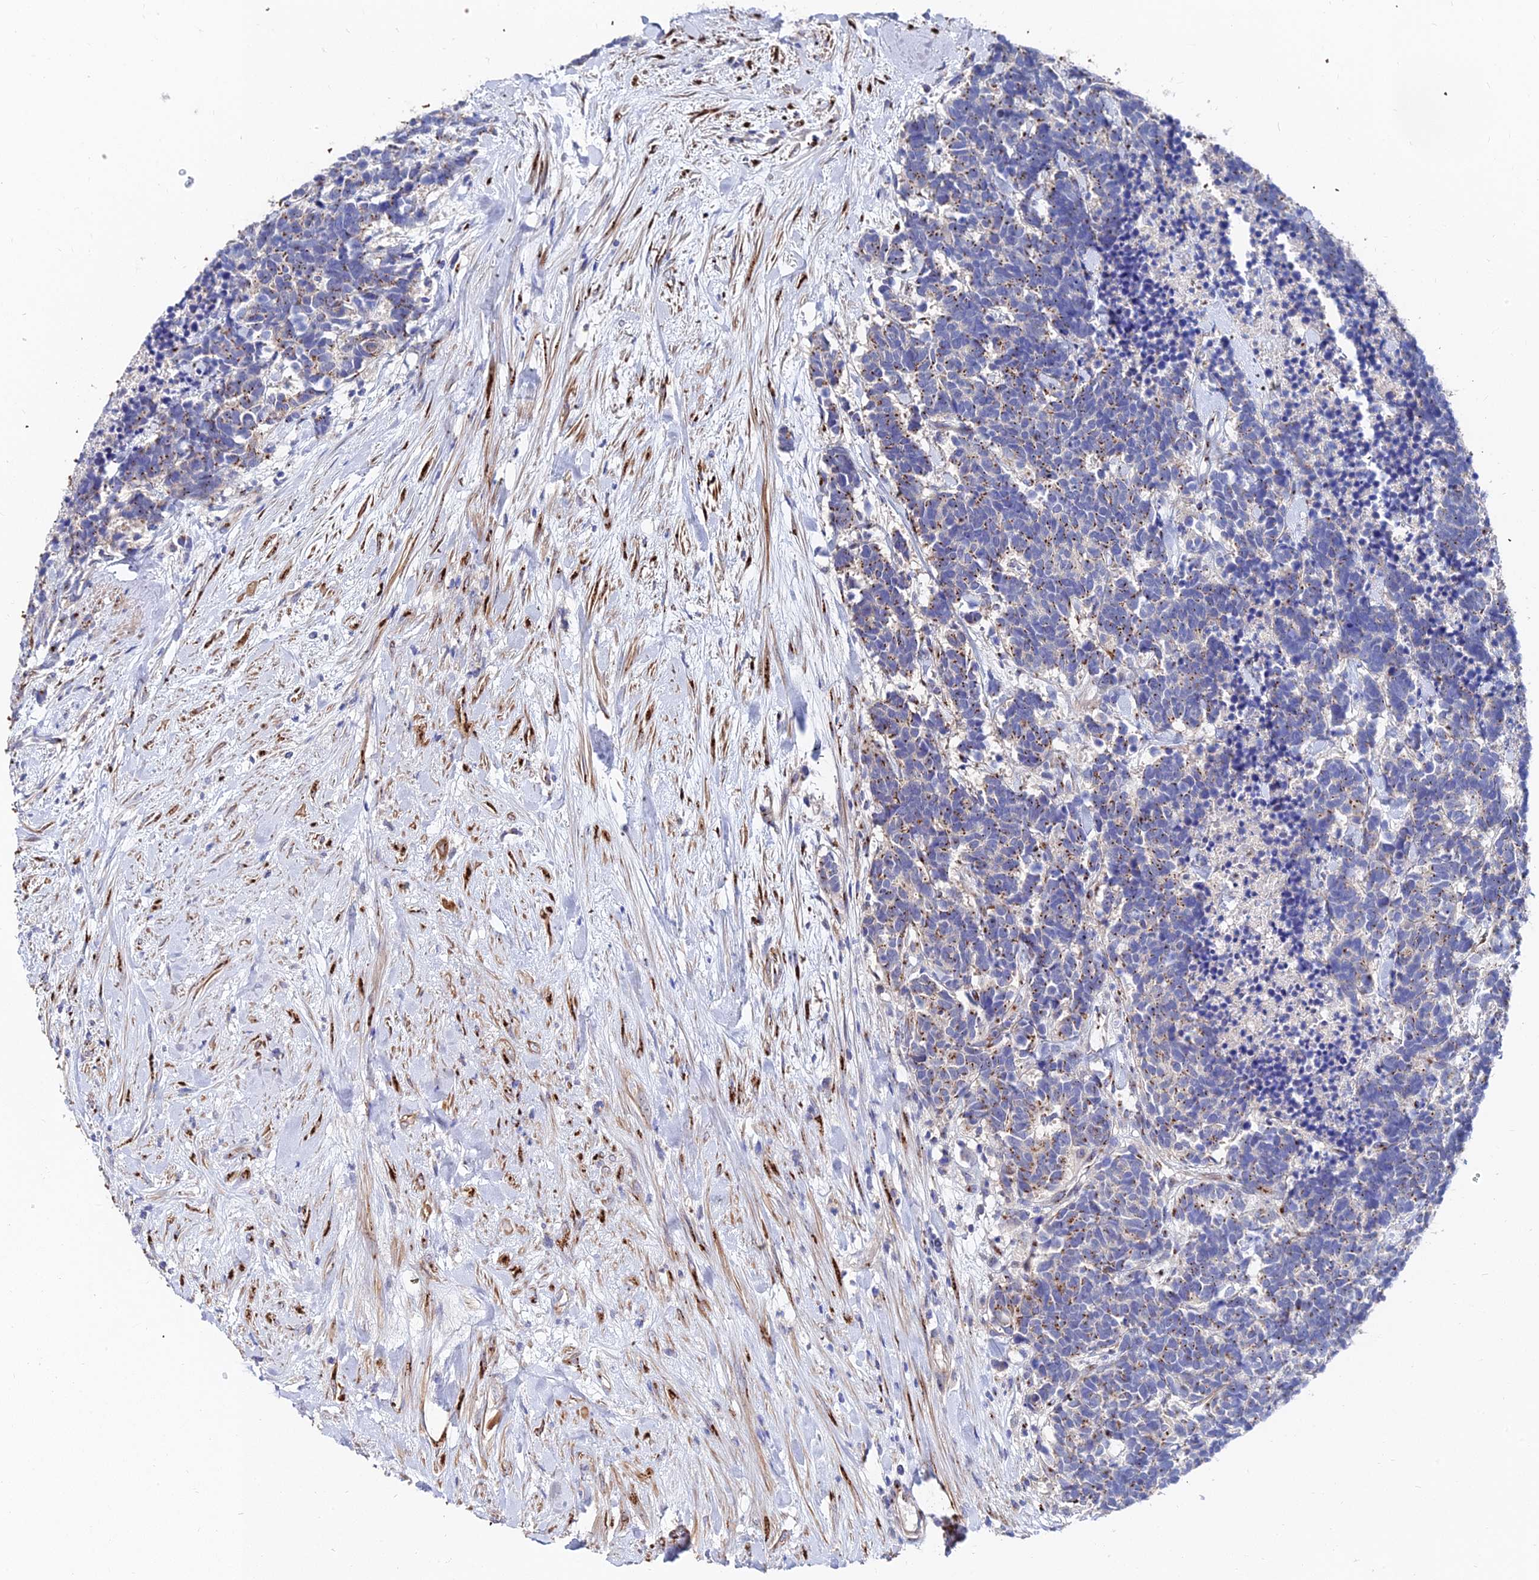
{"staining": {"intensity": "moderate", "quantity": "25%-75%", "location": "cytoplasmic/membranous"}, "tissue": "carcinoid", "cell_type": "Tumor cells", "image_type": "cancer", "snomed": [{"axis": "morphology", "description": "Carcinoma, NOS"}, {"axis": "morphology", "description": "Carcinoid, malignant, NOS"}, {"axis": "topography", "description": "Prostate"}], "caption": "Moderate cytoplasmic/membranous staining for a protein is identified in approximately 25%-75% of tumor cells of carcinoid (malignant) using IHC.", "gene": "BORCS8", "patient": {"sex": "male", "age": 57}}